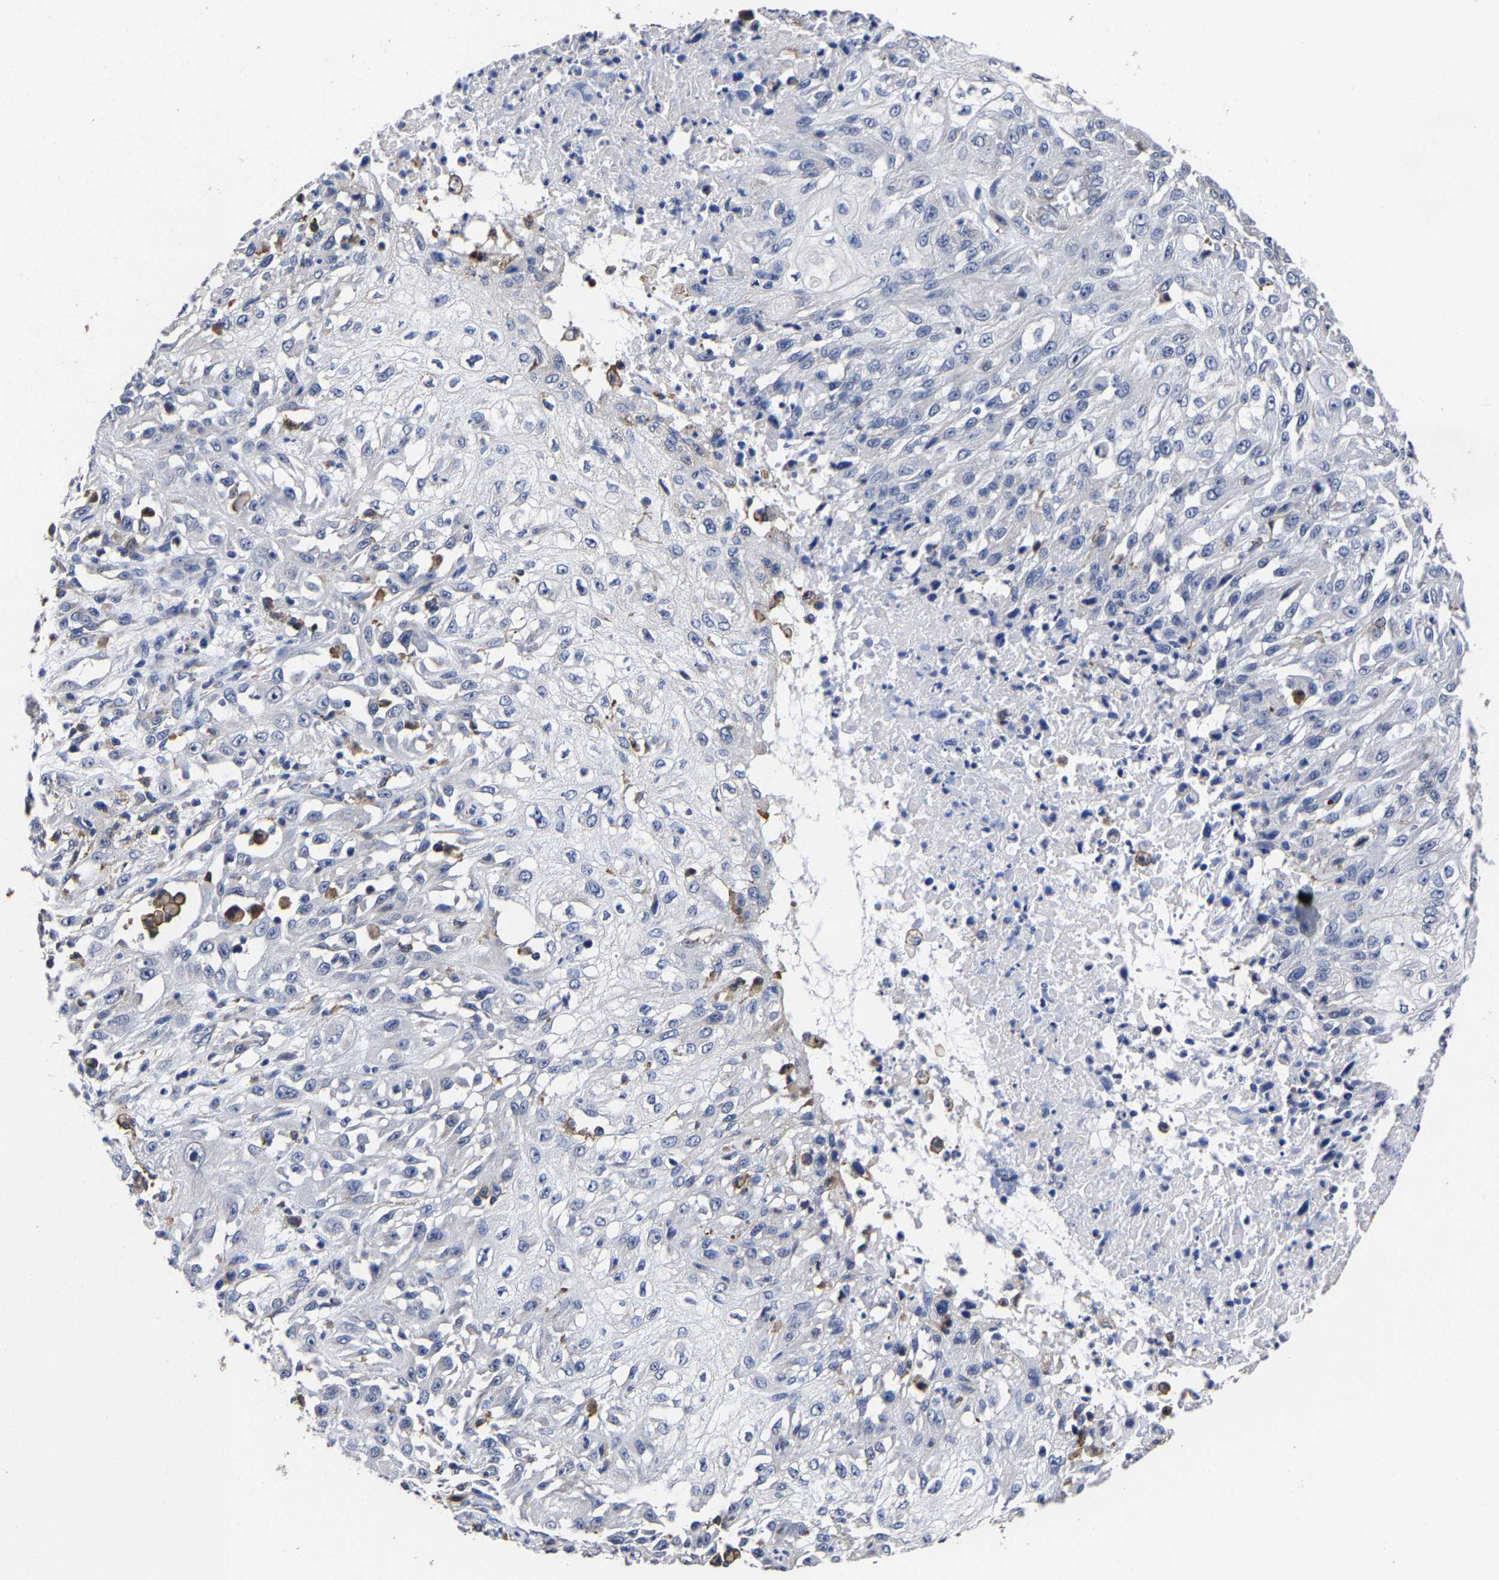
{"staining": {"intensity": "negative", "quantity": "none", "location": "none"}, "tissue": "skin cancer", "cell_type": "Tumor cells", "image_type": "cancer", "snomed": [{"axis": "morphology", "description": "Squamous cell carcinoma, NOS"}, {"axis": "morphology", "description": "Squamous cell carcinoma, metastatic, NOS"}, {"axis": "topography", "description": "Skin"}, {"axis": "topography", "description": "Lymph node"}], "caption": "This is an immunohistochemistry micrograph of skin cancer. There is no staining in tumor cells.", "gene": "AASS", "patient": {"sex": "male", "age": 75}}